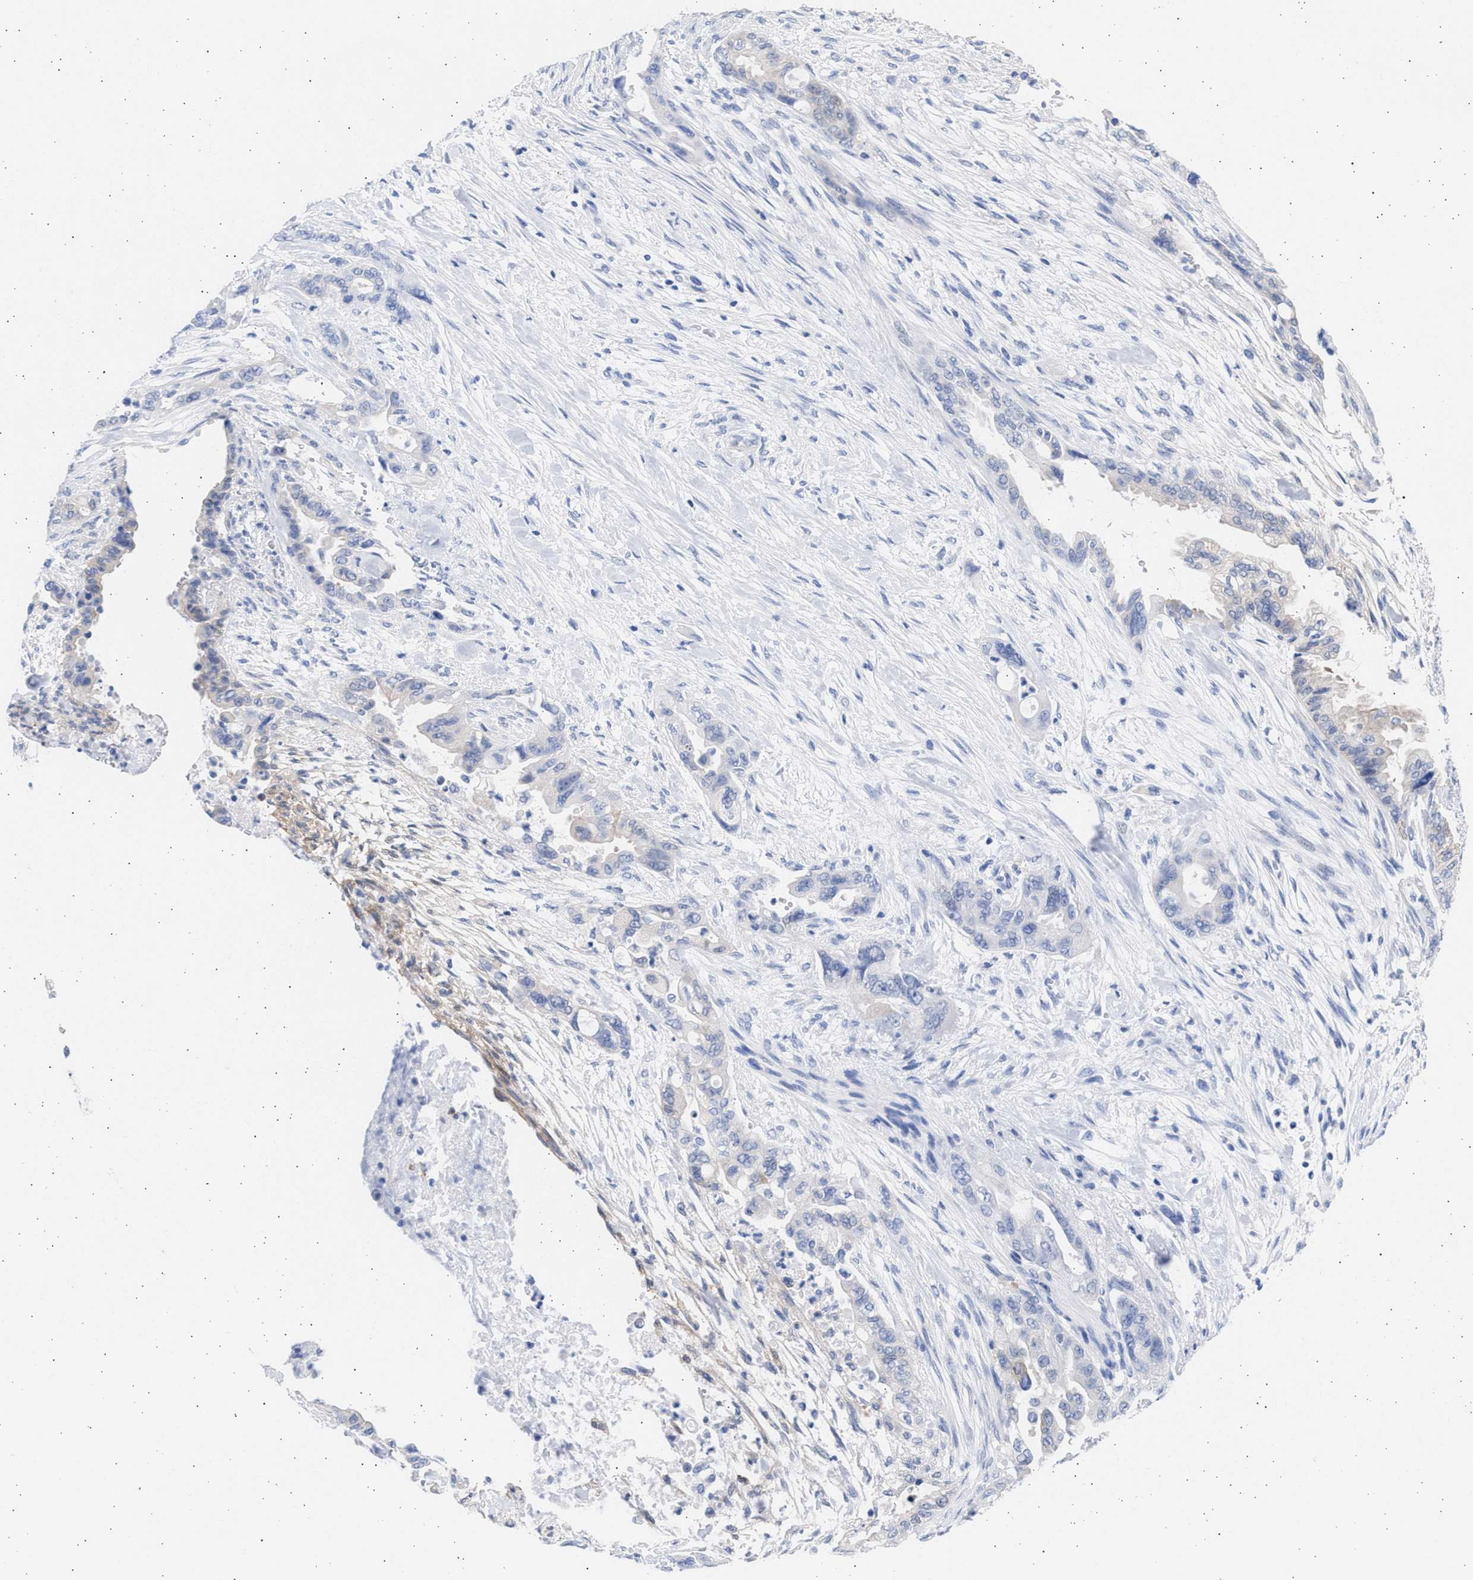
{"staining": {"intensity": "negative", "quantity": "none", "location": "none"}, "tissue": "pancreatic cancer", "cell_type": "Tumor cells", "image_type": "cancer", "snomed": [{"axis": "morphology", "description": "Adenocarcinoma, NOS"}, {"axis": "topography", "description": "Pancreas"}], "caption": "Immunohistochemistry (IHC) photomicrograph of pancreatic cancer stained for a protein (brown), which demonstrates no staining in tumor cells. (DAB (3,3'-diaminobenzidine) immunohistochemistry, high magnification).", "gene": "ALDOC", "patient": {"sex": "male", "age": 70}}